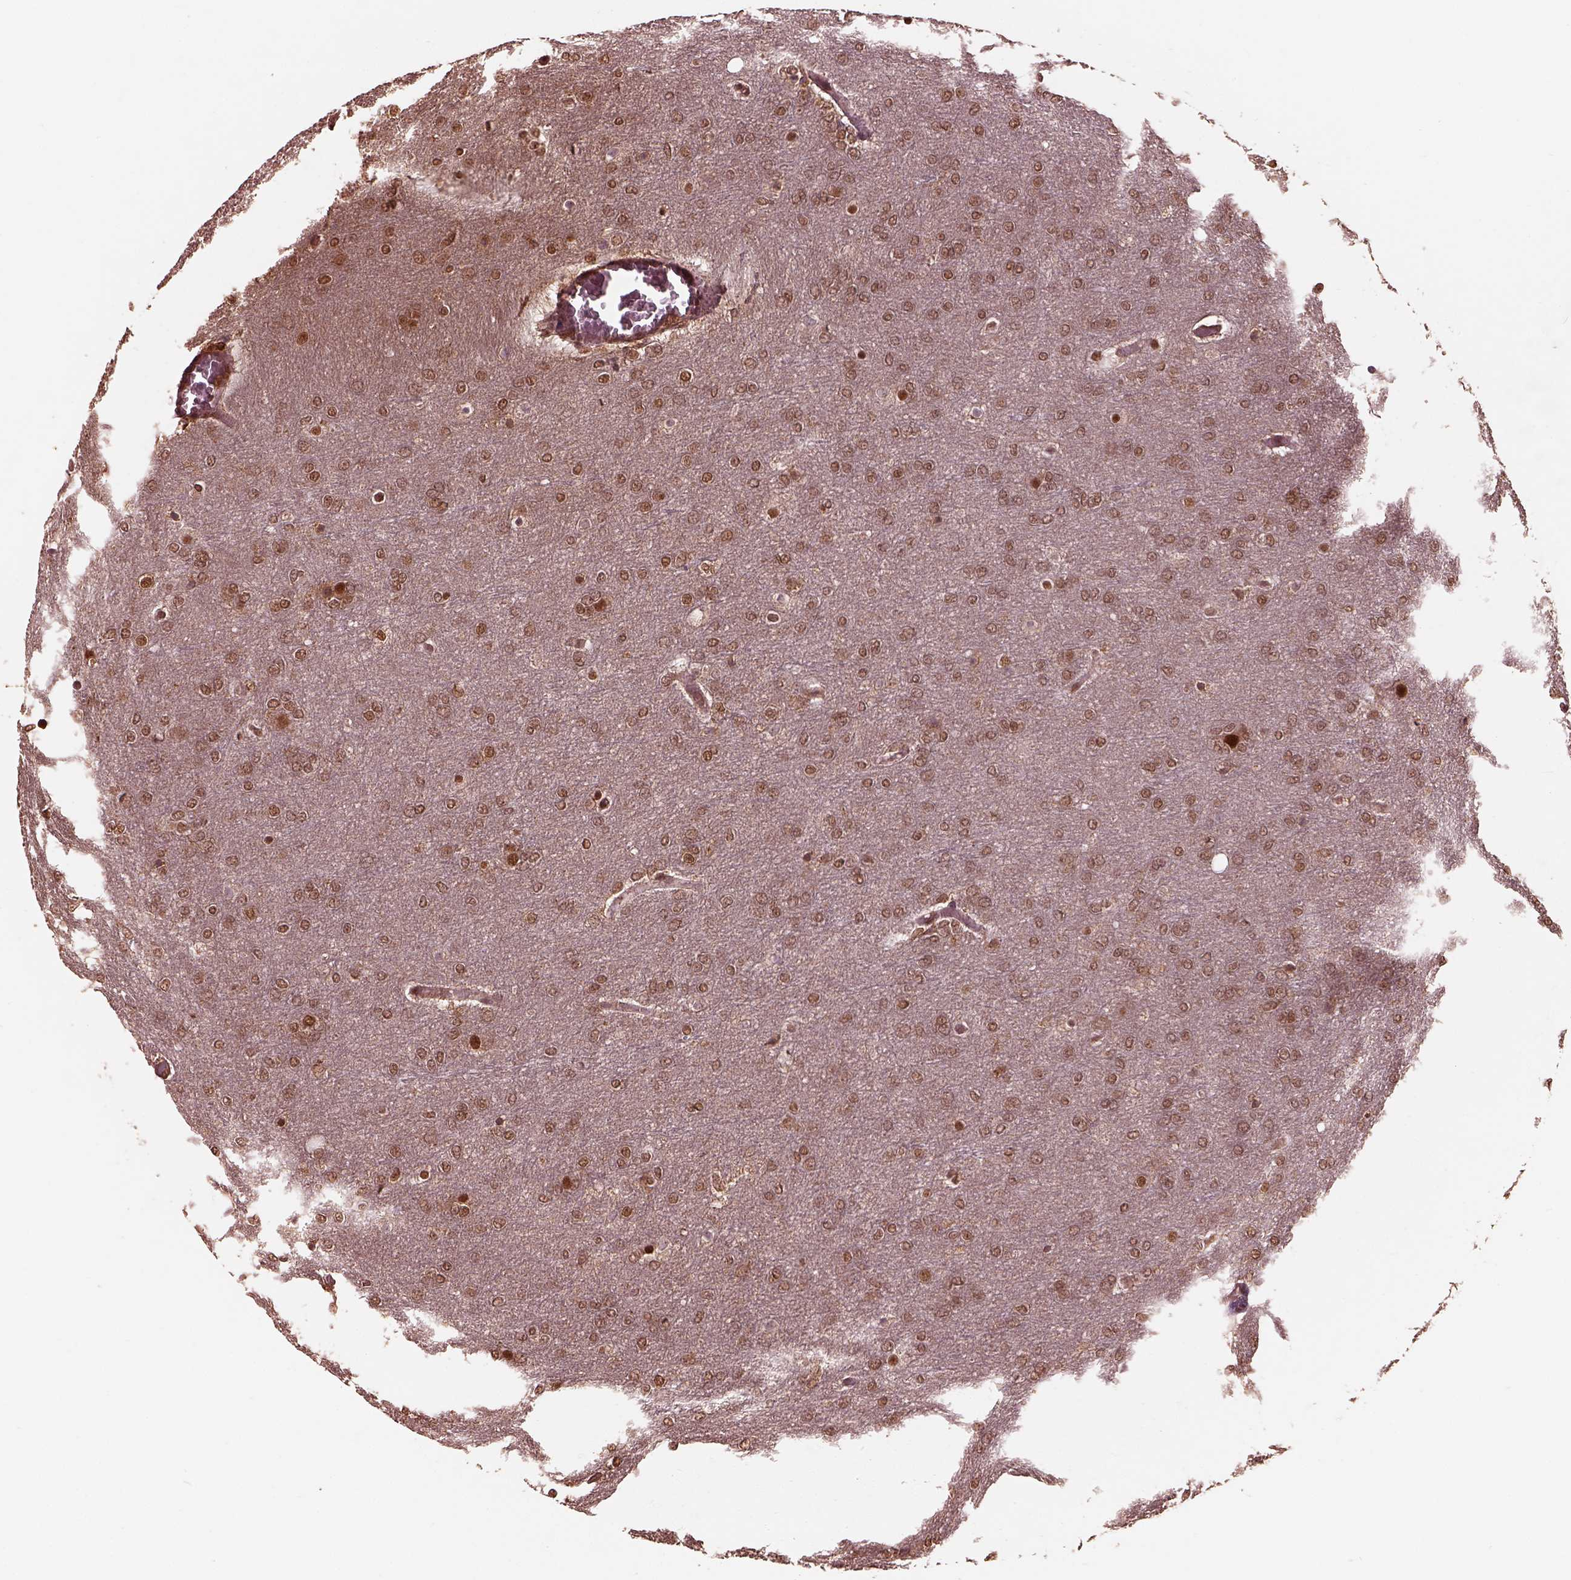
{"staining": {"intensity": "moderate", "quantity": ">75%", "location": "nuclear"}, "tissue": "glioma", "cell_type": "Tumor cells", "image_type": "cancer", "snomed": [{"axis": "morphology", "description": "Glioma, malignant, High grade"}, {"axis": "topography", "description": "Brain"}], "caption": "The histopathology image displays immunohistochemical staining of glioma. There is moderate nuclear staining is appreciated in about >75% of tumor cells. The staining was performed using DAB (3,3'-diaminobenzidine) to visualize the protein expression in brown, while the nuclei were stained in blue with hematoxylin (Magnification: 20x).", "gene": "PSMC5", "patient": {"sex": "female", "age": 61}}